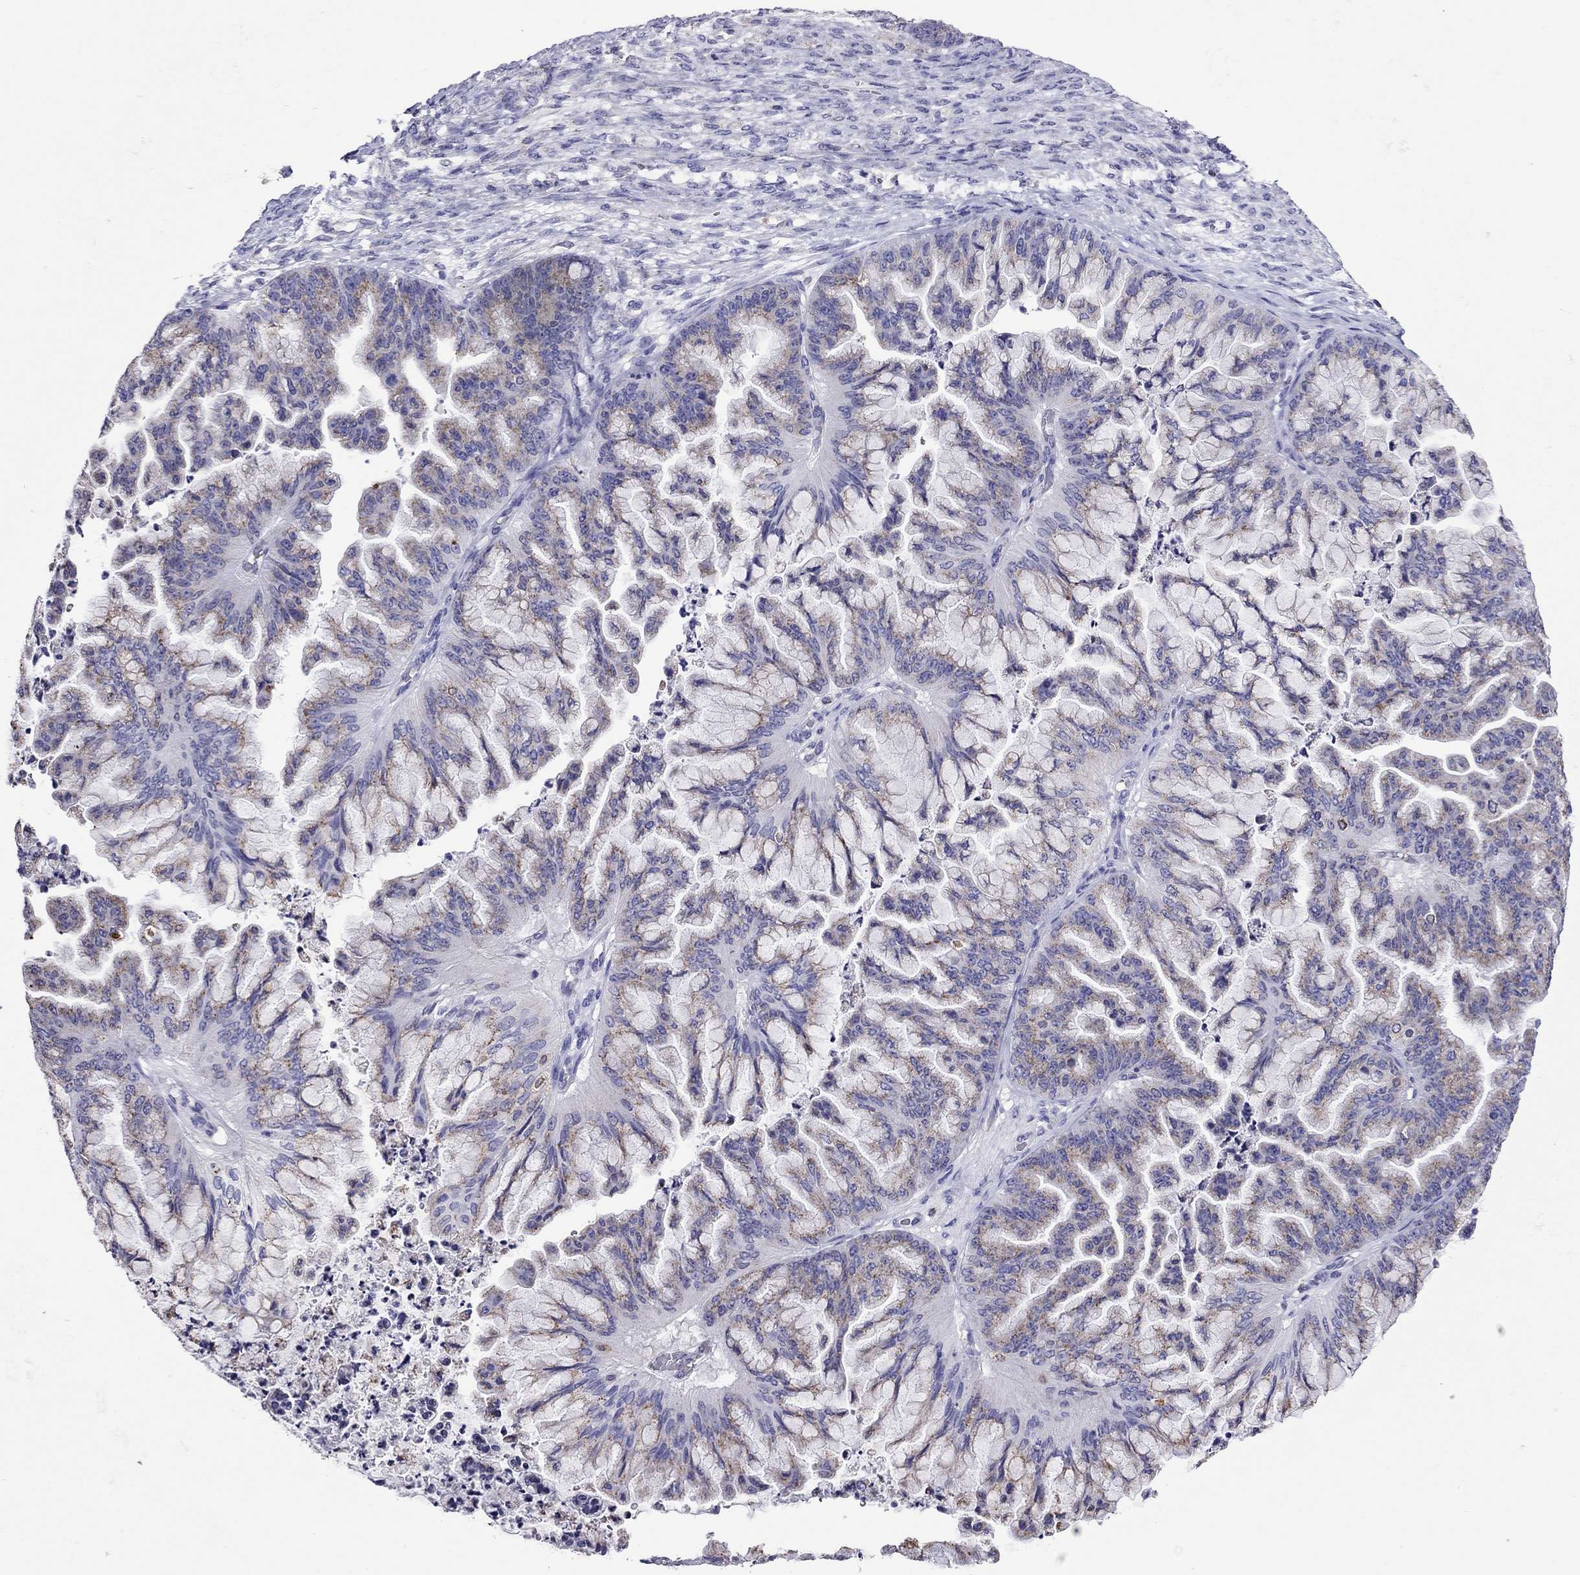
{"staining": {"intensity": "weak", "quantity": "25%-75%", "location": "cytoplasmic/membranous"}, "tissue": "ovarian cancer", "cell_type": "Tumor cells", "image_type": "cancer", "snomed": [{"axis": "morphology", "description": "Cystadenocarcinoma, mucinous, NOS"}, {"axis": "topography", "description": "Ovary"}], "caption": "This is a photomicrograph of immunohistochemistry staining of ovarian cancer (mucinous cystadenocarcinoma), which shows weak positivity in the cytoplasmic/membranous of tumor cells.", "gene": "SCG2", "patient": {"sex": "female", "age": 67}}